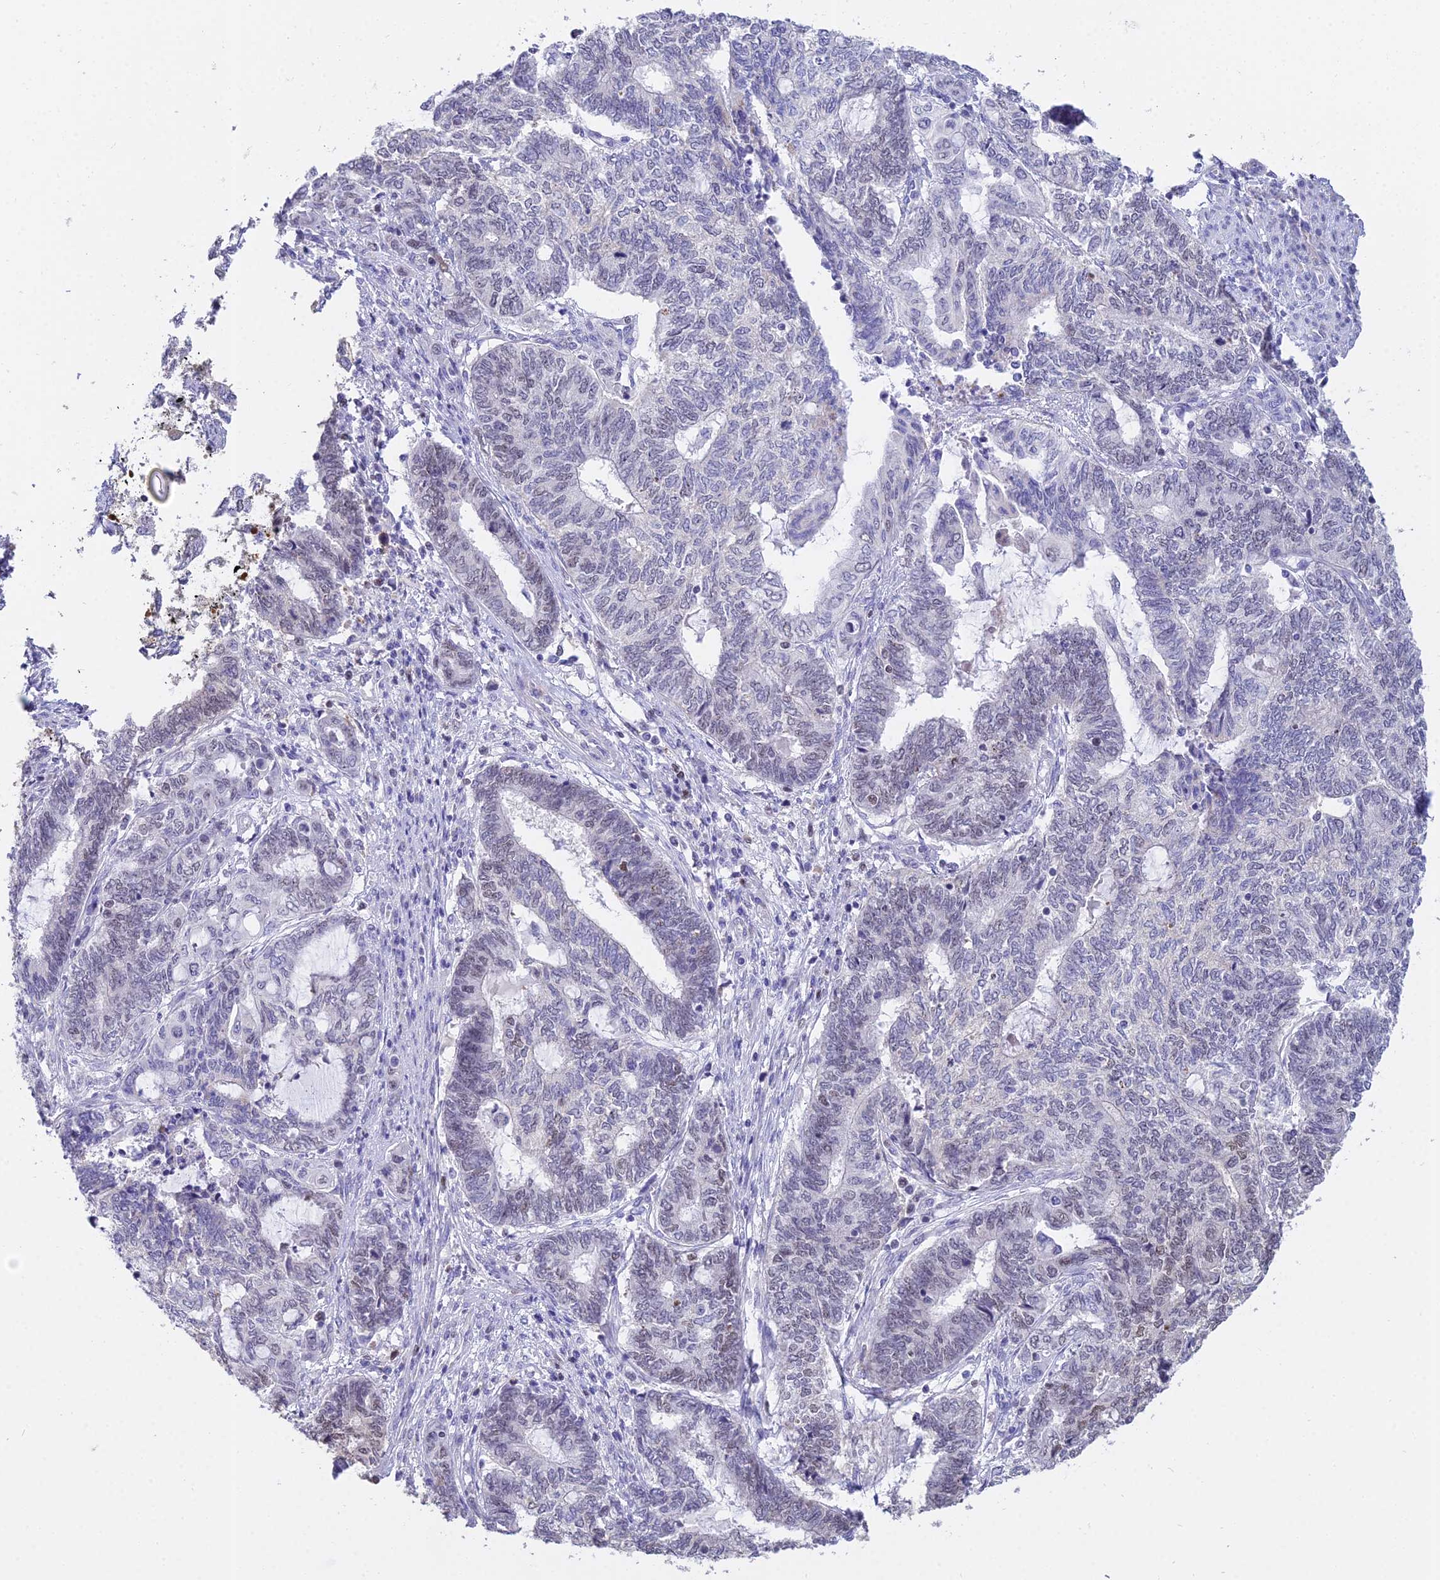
{"staining": {"intensity": "weak", "quantity": "<25%", "location": "nuclear"}, "tissue": "endometrial cancer", "cell_type": "Tumor cells", "image_type": "cancer", "snomed": [{"axis": "morphology", "description": "Adenocarcinoma, NOS"}, {"axis": "topography", "description": "Uterus"}, {"axis": "topography", "description": "Endometrium"}], "caption": "A high-resolution histopathology image shows immunohistochemistry staining of endometrial adenocarcinoma, which reveals no significant positivity in tumor cells. (Immunohistochemistry (ihc), brightfield microscopy, high magnification).", "gene": "MCM2", "patient": {"sex": "female", "age": 70}}